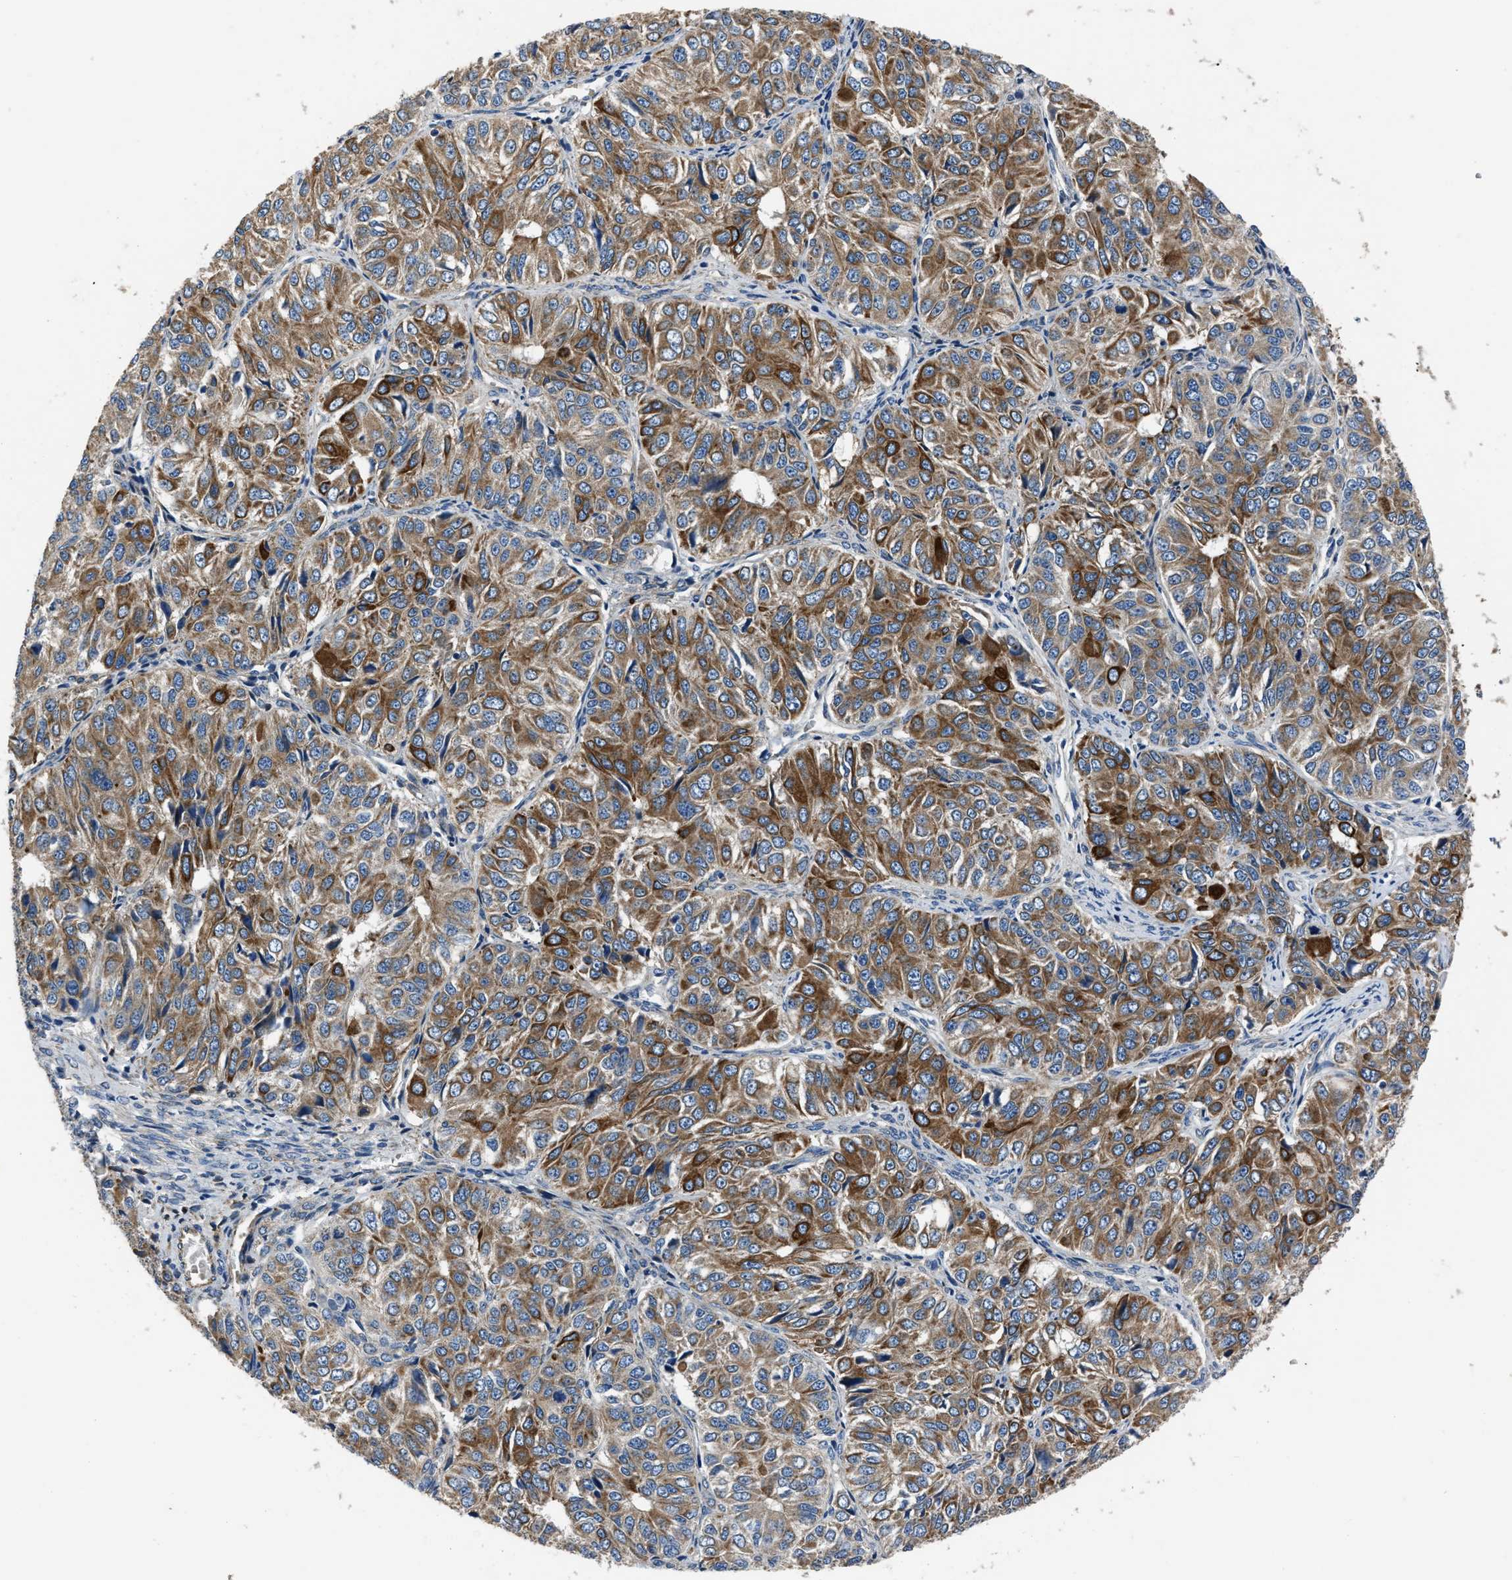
{"staining": {"intensity": "moderate", "quantity": ">75%", "location": "cytoplasmic/membranous"}, "tissue": "ovarian cancer", "cell_type": "Tumor cells", "image_type": "cancer", "snomed": [{"axis": "morphology", "description": "Carcinoma, endometroid"}, {"axis": "topography", "description": "Ovary"}], "caption": "Brown immunohistochemical staining in human endometroid carcinoma (ovarian) demonstrates moderate cytoplasmic/membranous staining in about >75% of tumor cells.", "gene": "ERC1", "patient": {"sex": "female", "age": 51}}